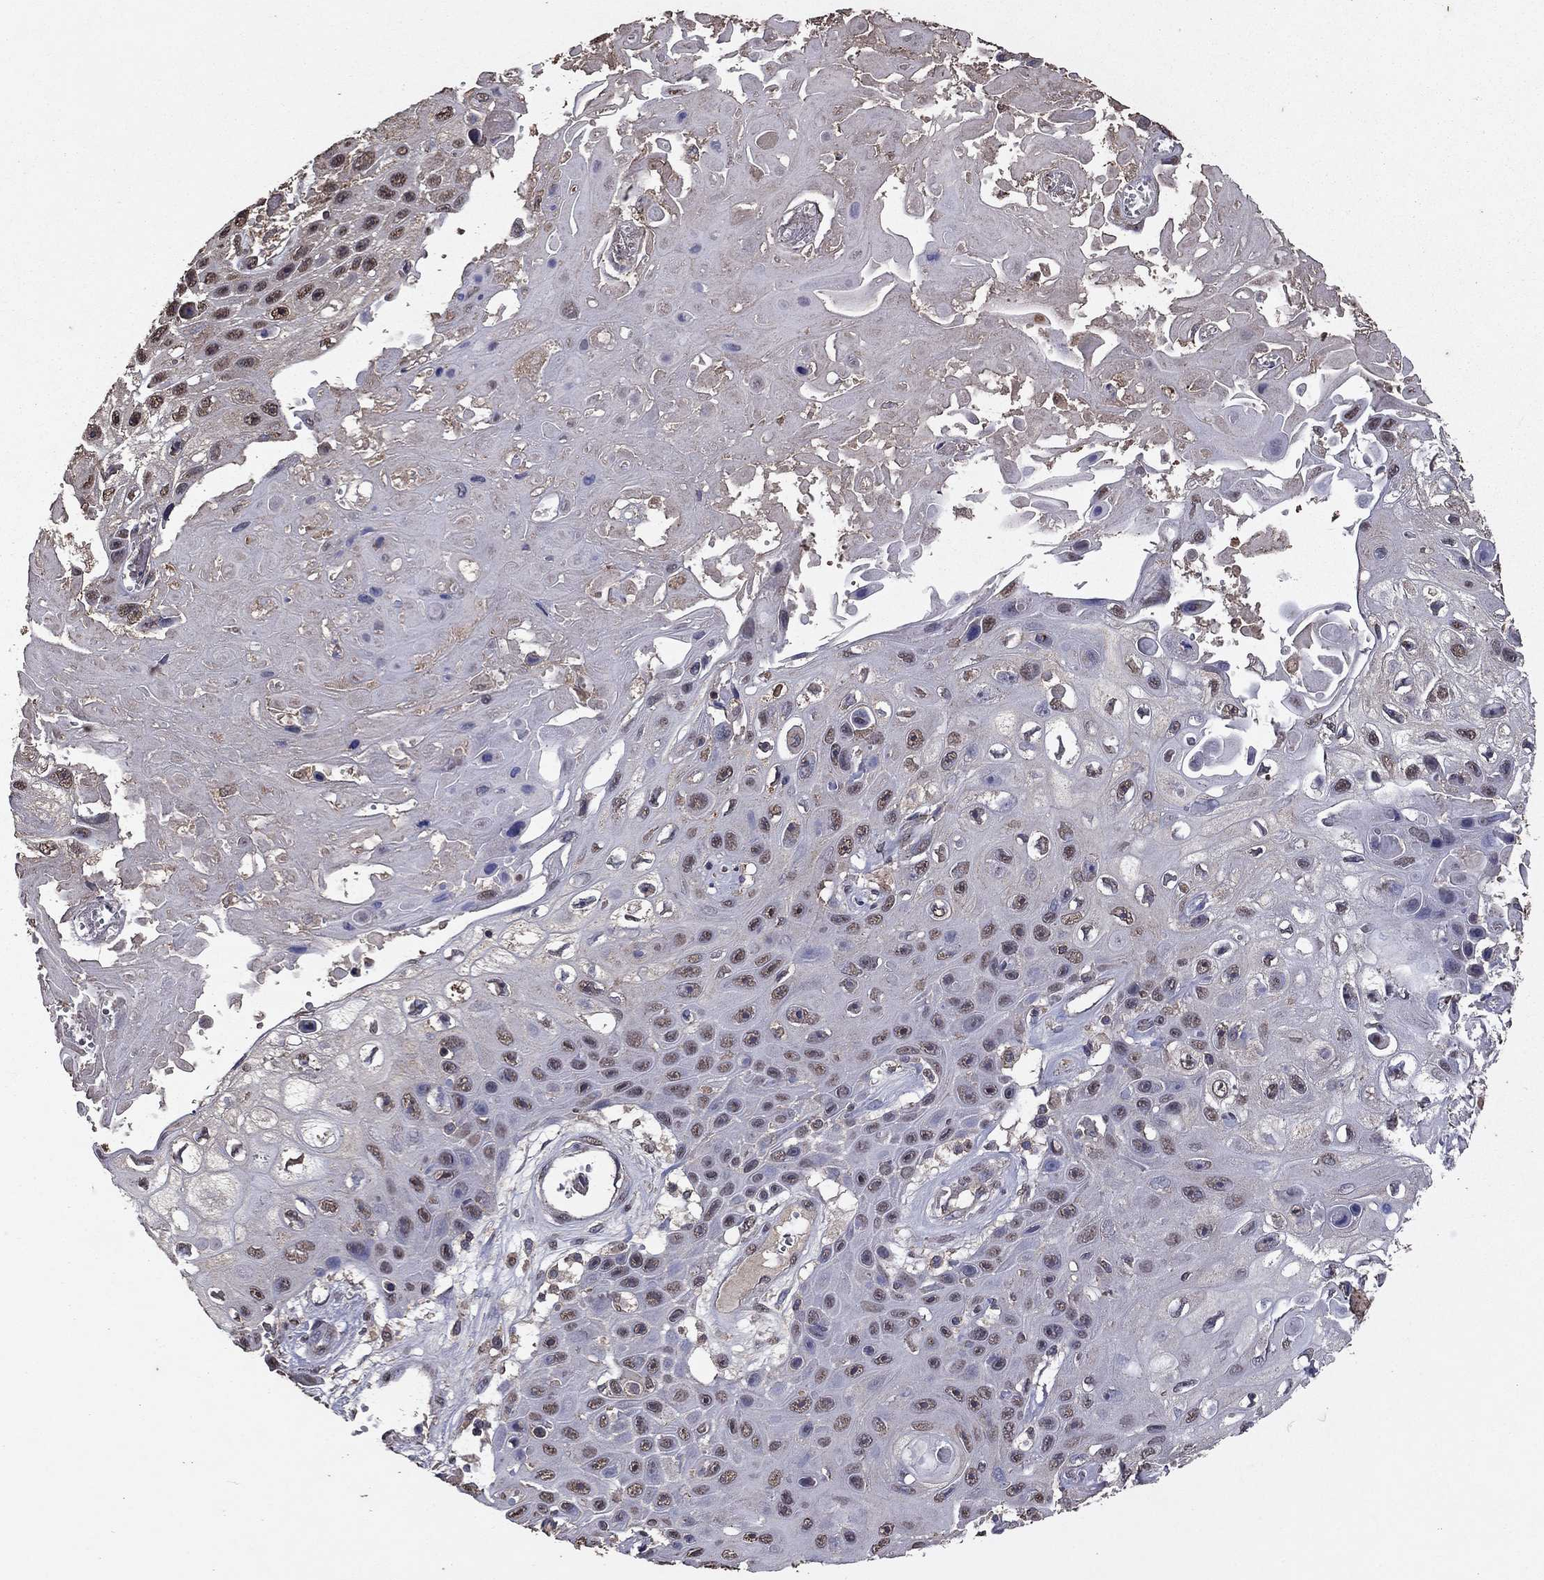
{"staining": {"intensity": "negative", "quantity": "none", "location": "none"}, "tissue": "skin cancer", "cell_type": "Tumor cells", "image_type": "cancer", "snomed": [{"axis": "morphology", "description": "Squamous cell carcinoma, NOS"}, {"axis": "topography", "description": "Skin"}], "caption": "Histopathology image shows no significant protein staining in tumor cells of skin squamous cell carcinoma.", "gene": "SERPINA5", "patient": {"sex": "male", "age": 82}}